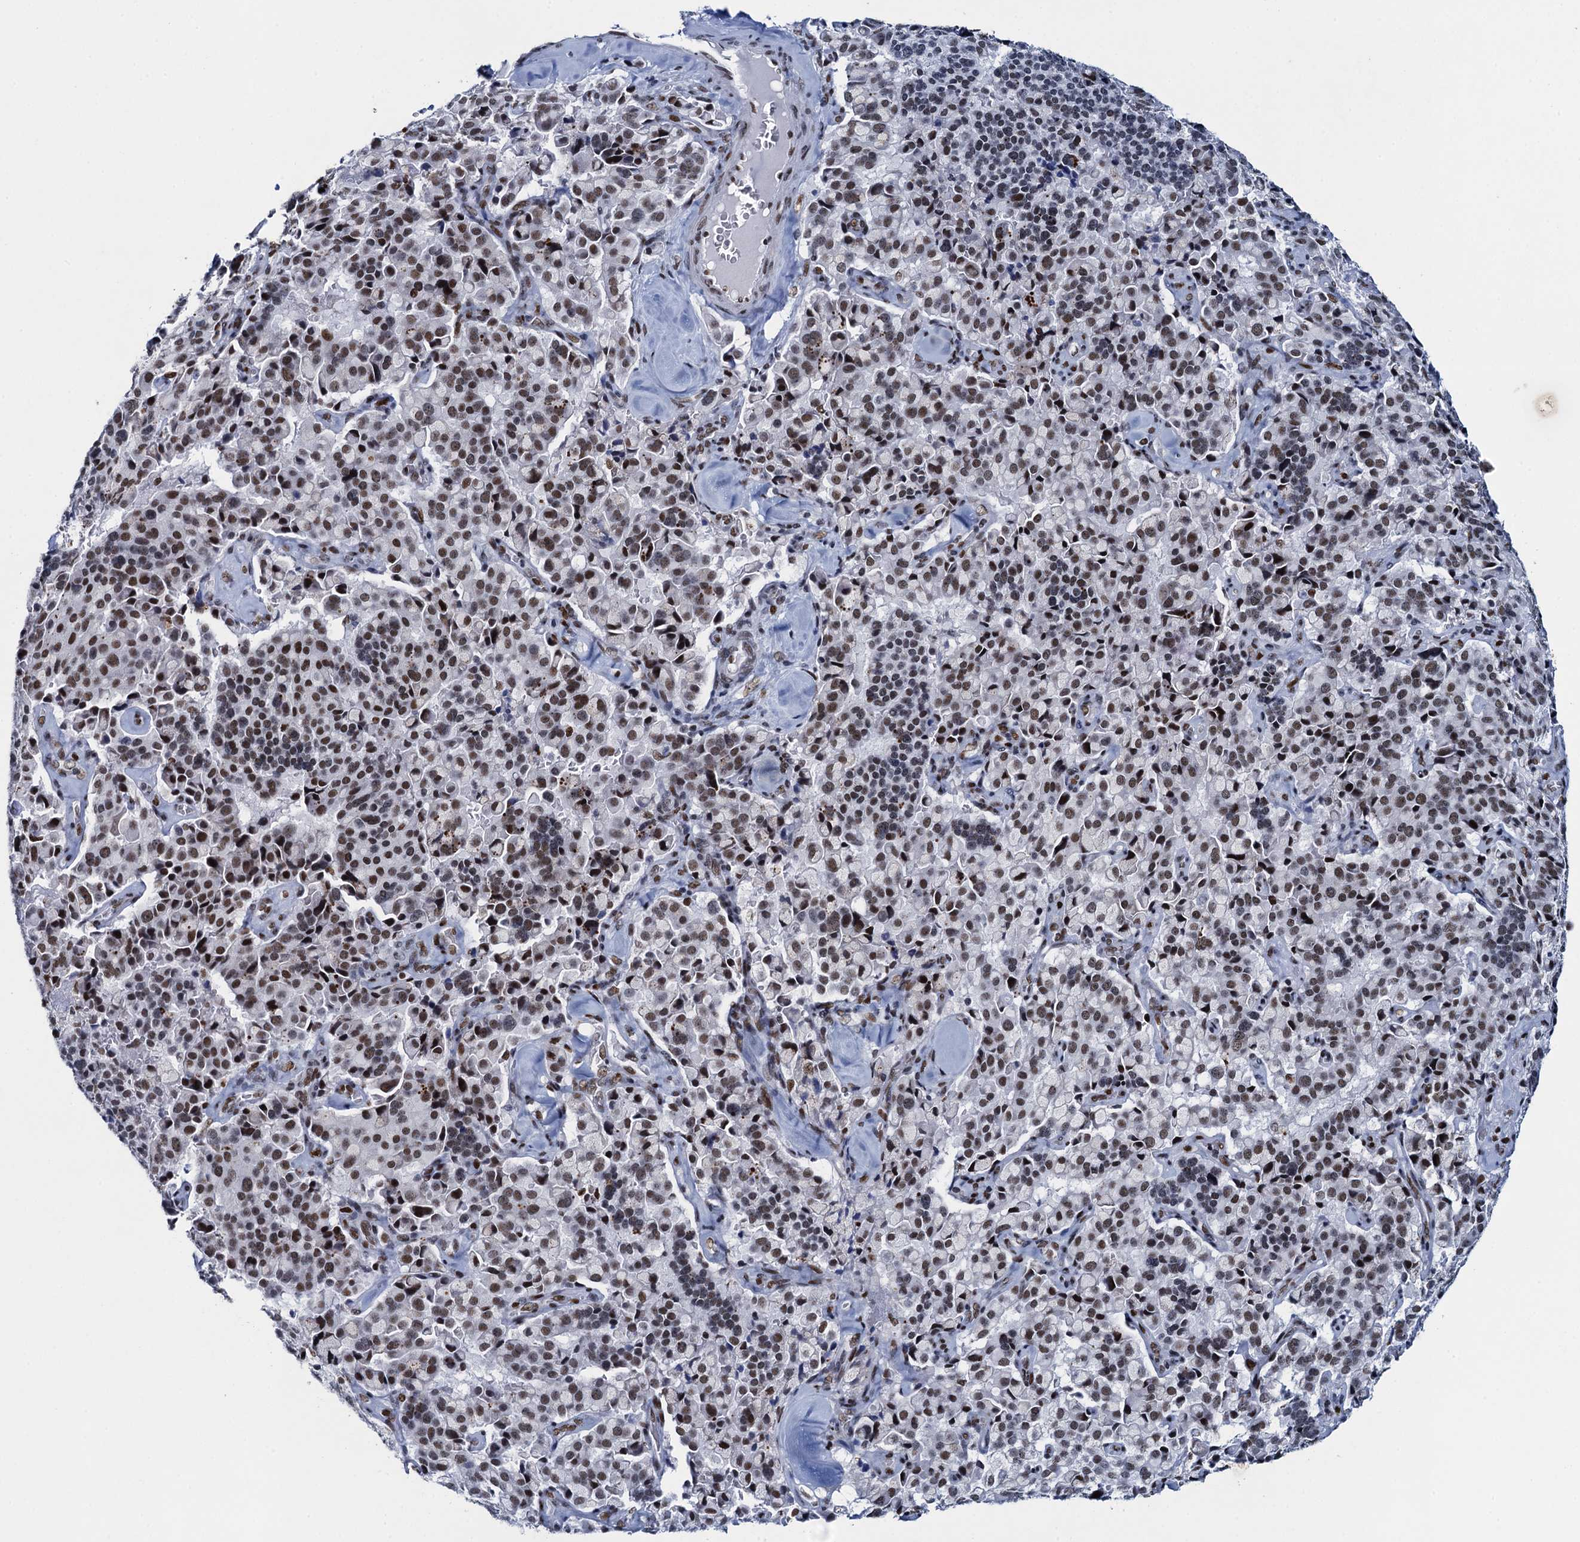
{"staining": {"intensity": "moderate", "quantity": ">75%", "location": "nuclear"}, "tissue": "pancreatic cancer", "cell_type": "Tumor cells", "image_type": "cancer", "snomed": [{"axis": "morphology", "description": "Adenocarcinoma, NOS"}, {"axis": "topography", "description": "Pancreas"}], "caption": "Protein staining of pancreatic cancer (adenocarcinoma) tissue displays moderate nuclear positivity in approximately >75% of tumor cells.", "gene": "HNRNPUL2", "patient": {"sex": "male", "age": 65}}